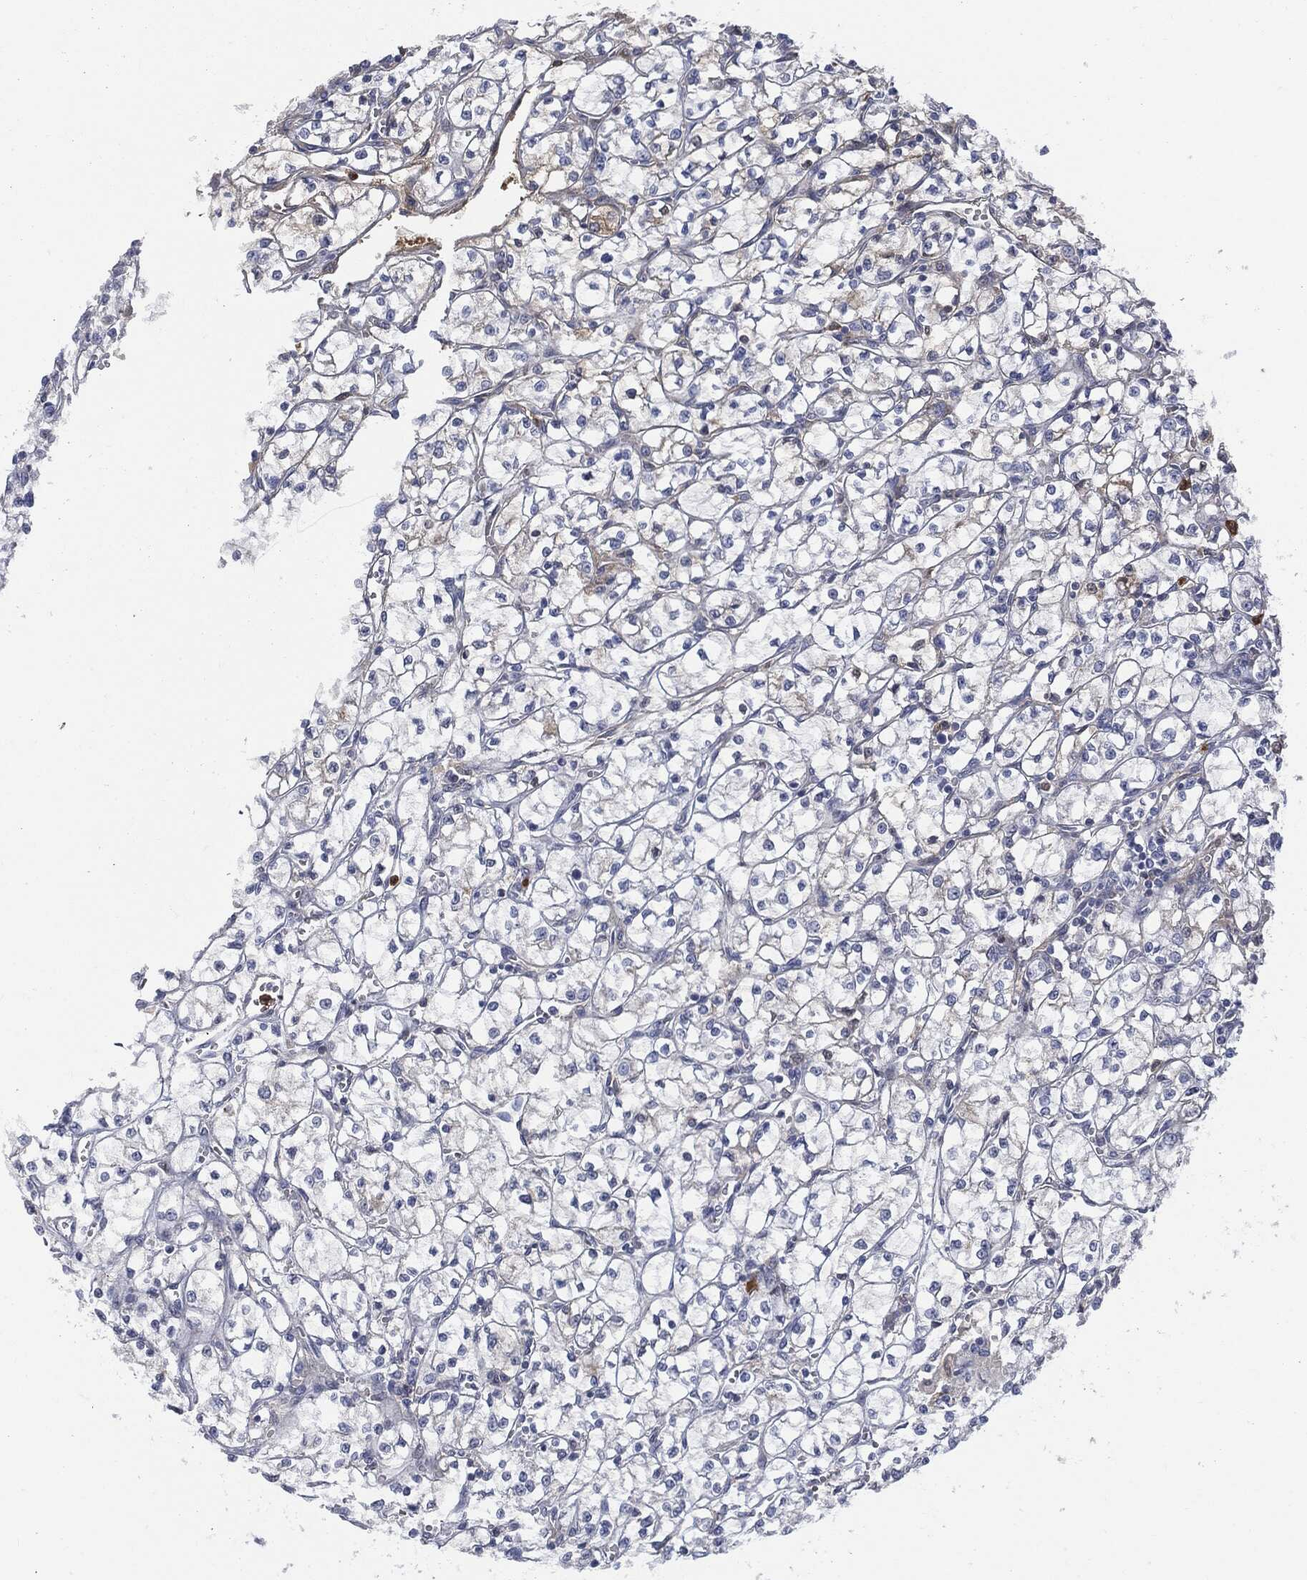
{"staining": {"intensity": "negative", "quantity": "none", "location": "none"}, "tissue": "renal cancer", "cell_type": "Tumor cells", "image_type": "cancer", "snomed": [{"axis": "morphology", "description": "Adenocarcinoma, NOS"}, {"axis": "topography", "description": "Kidney"}], "caption": "DAB (3,3'-diaminobenzidine) immunohistochemical staining of renal cancer displays no significant staining in tumor cells.", "gene": "BTK", "patient": {"sex": "female", "age": 64}}